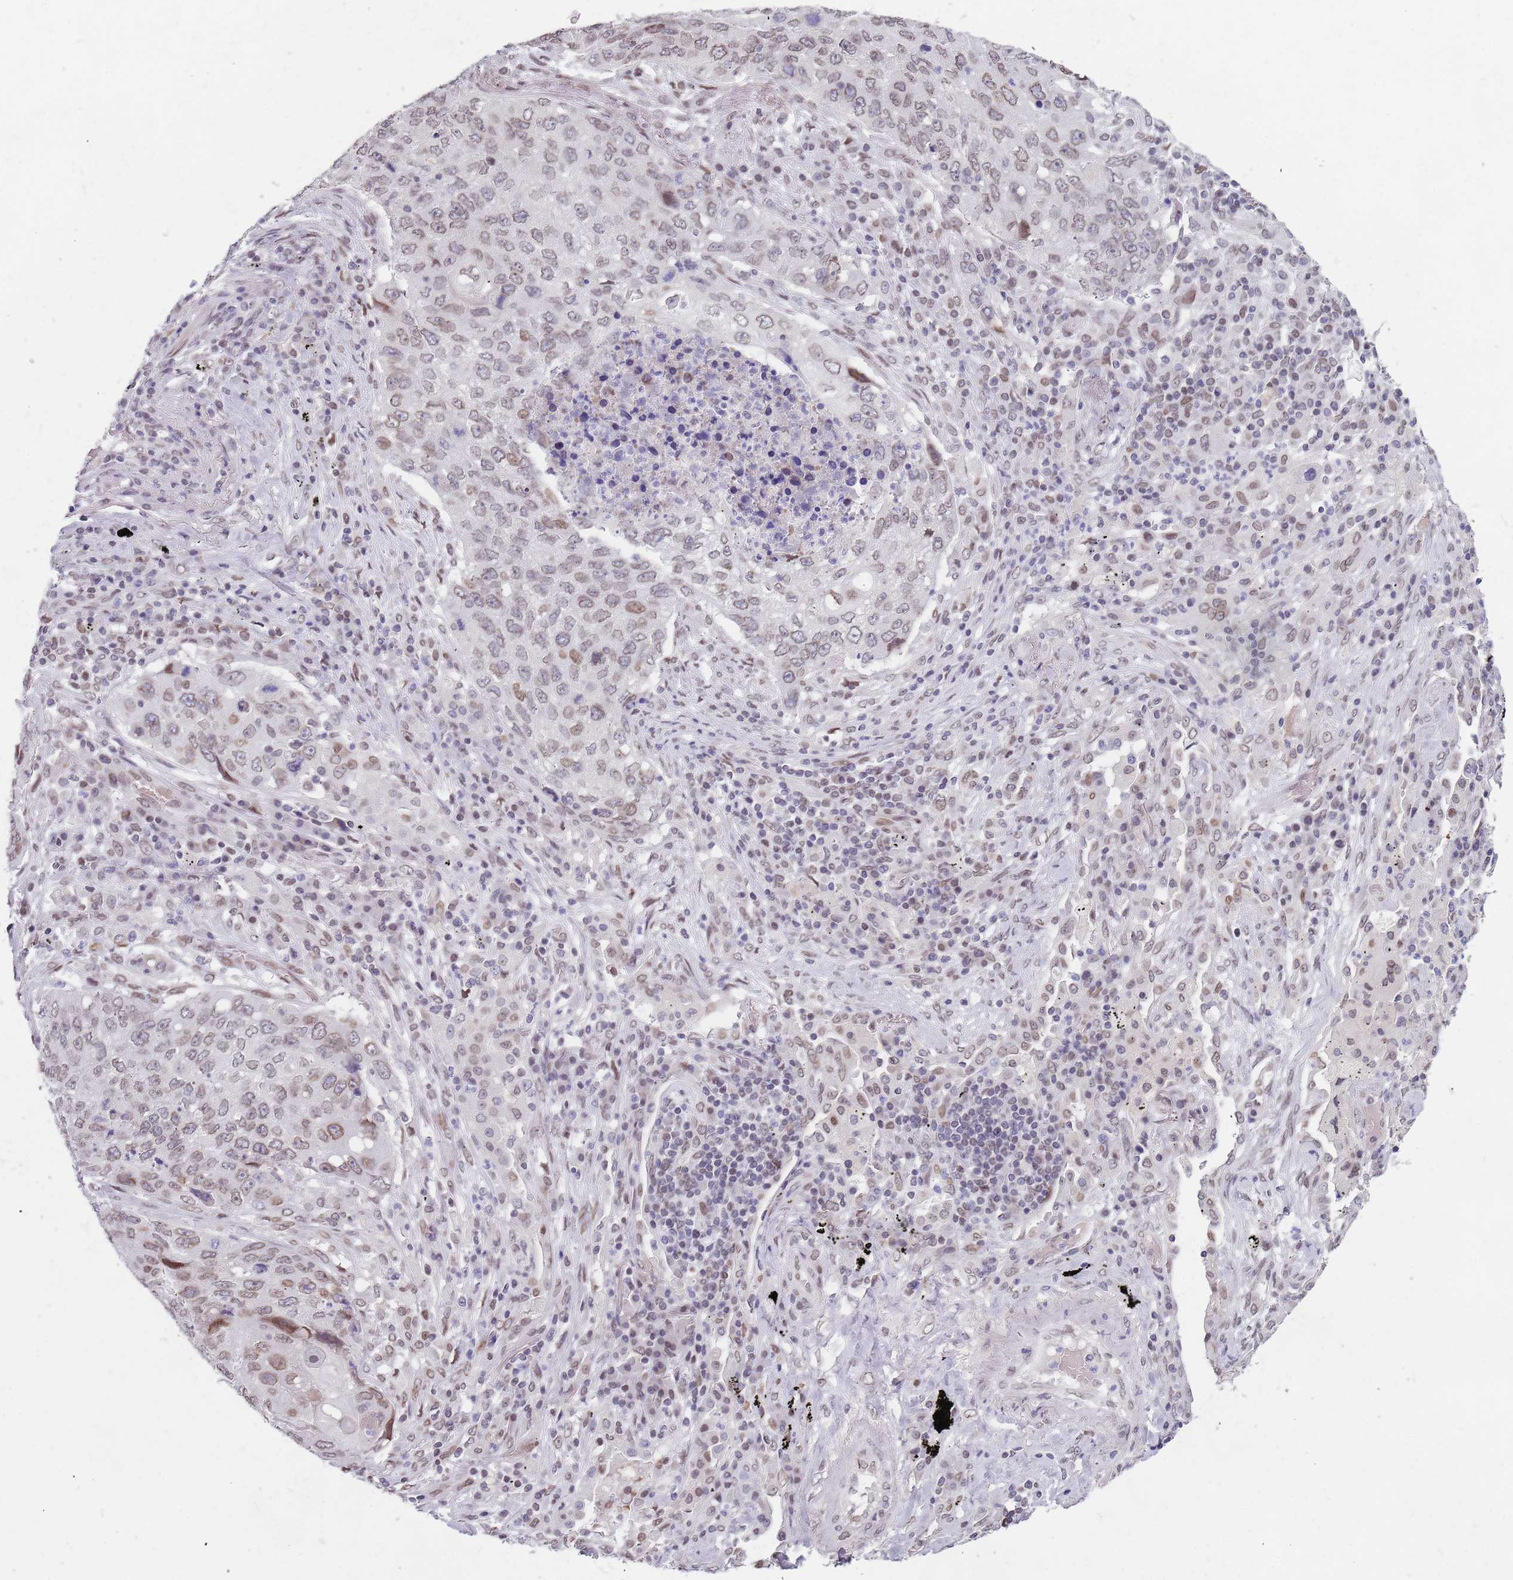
{"staining": {"intensity": "weak", "quantity": ">75%", "location": "cytoplasmic/membranous,nuclear"}, "tissue": "lung cancer", "cell_type": "Tumor cells", "image_type": "cancer", "snomed": [{"axis": "morphology", "description": "Squamous cell carcinoma, NOS"}, {"axis": "topography", "description": "Lung"}], "caption": "Squamous cell carcinoma (lung) stained for a protein (brown) exhibits weak cytoplasmic/membranous and nuclear positive expression in approximately >75% of tumor cells.", "gene": "KLHDC2", "patient": {"sex": "female", "age": 63}}